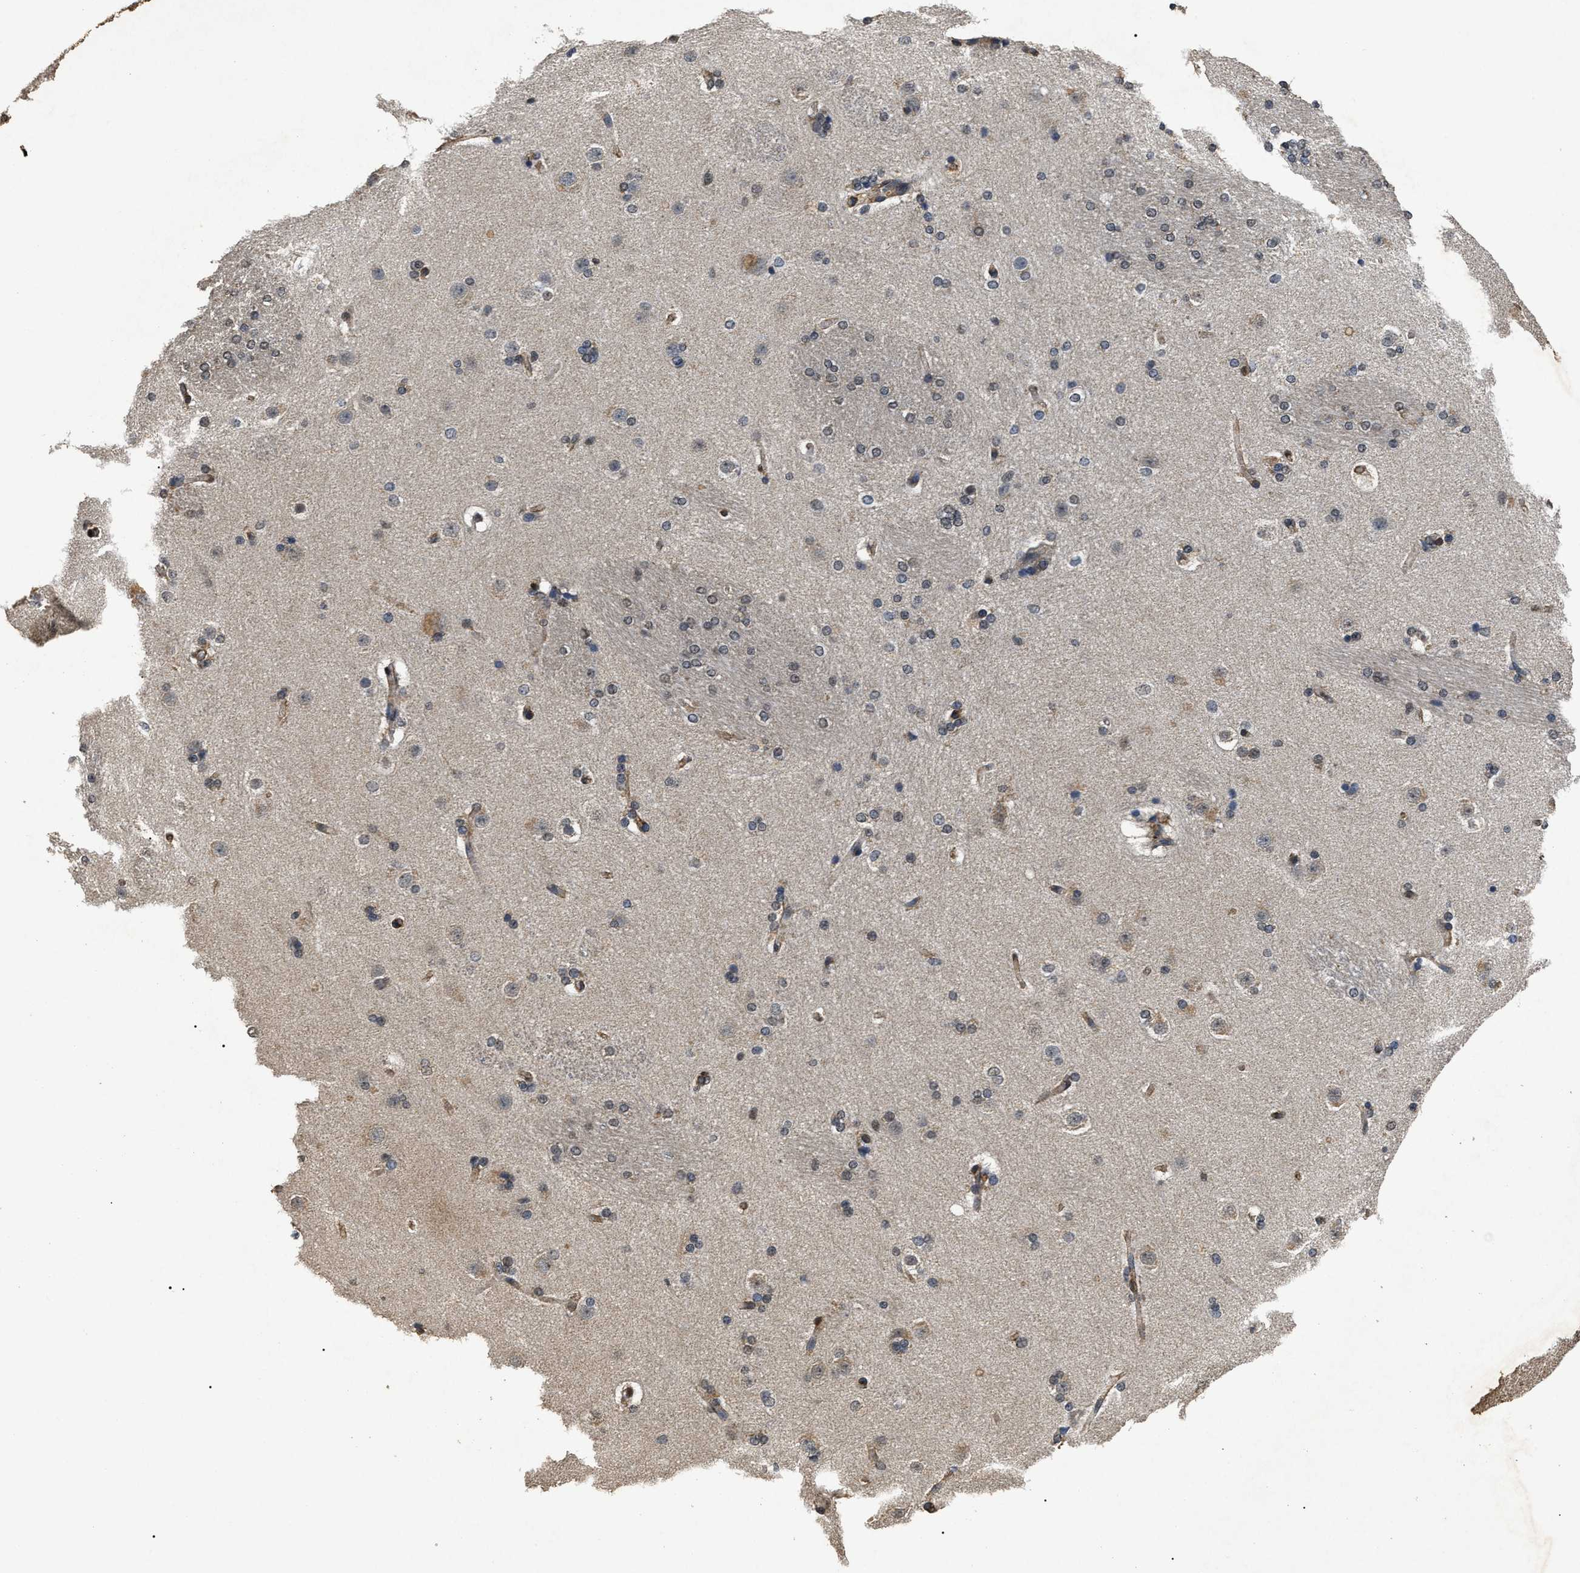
{"staining": {"intensity": "weak", "quantity": "<25%", "location": "cytoplasmic/membranous"}, "tissue": "caudate", "cell_type": "Glial cells", "image_type": "normal", "snomed": [{"axis": "morphology", "description": "Normal tissue, NOS"}, {"axis": "topography", "description": "Lateral ventricle wall"}], "caption": "The image displays no significant staining in glial cells of caudate. (Brightfield microscopy of DAB (3,3'-diaminobenzidine) IHC at high magnification).", "gene": "ANP32E", "patient": {"sex": "female", "age": 19}}